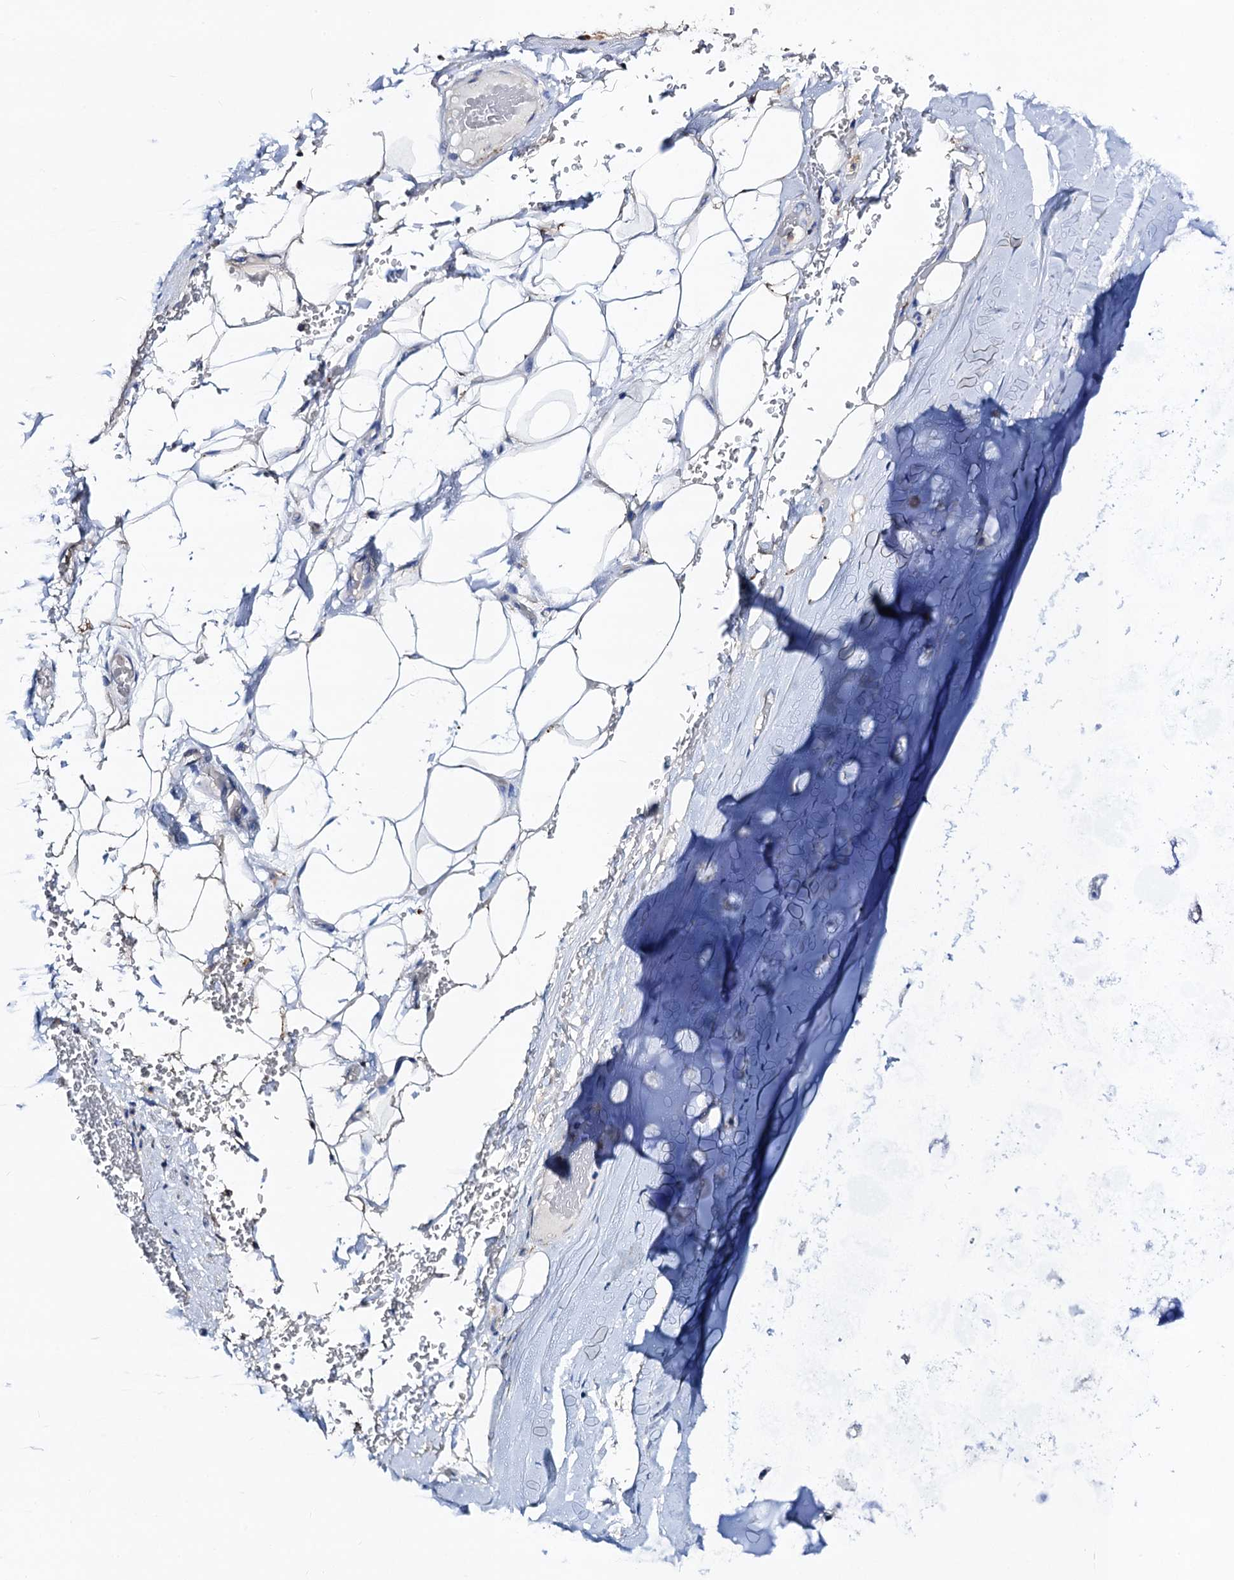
{"staining": {"intensity": "negative", "quantity": "none", "location": "none"}, "tissue": "adipose tissue", "cell_type": "Adipocytes", "image_type": "normal", "snomed": [{"axis": "morphology", "description": "Normal tissue, NOS"}, {"axis": "topography", "description": "Bronchus"}], "caption": "Human adipose tissue stained for a protein using IHC displays no positivity in adipocytes.", "gene": "FREM3", "patient": {"sex": "male", "age": 66}}